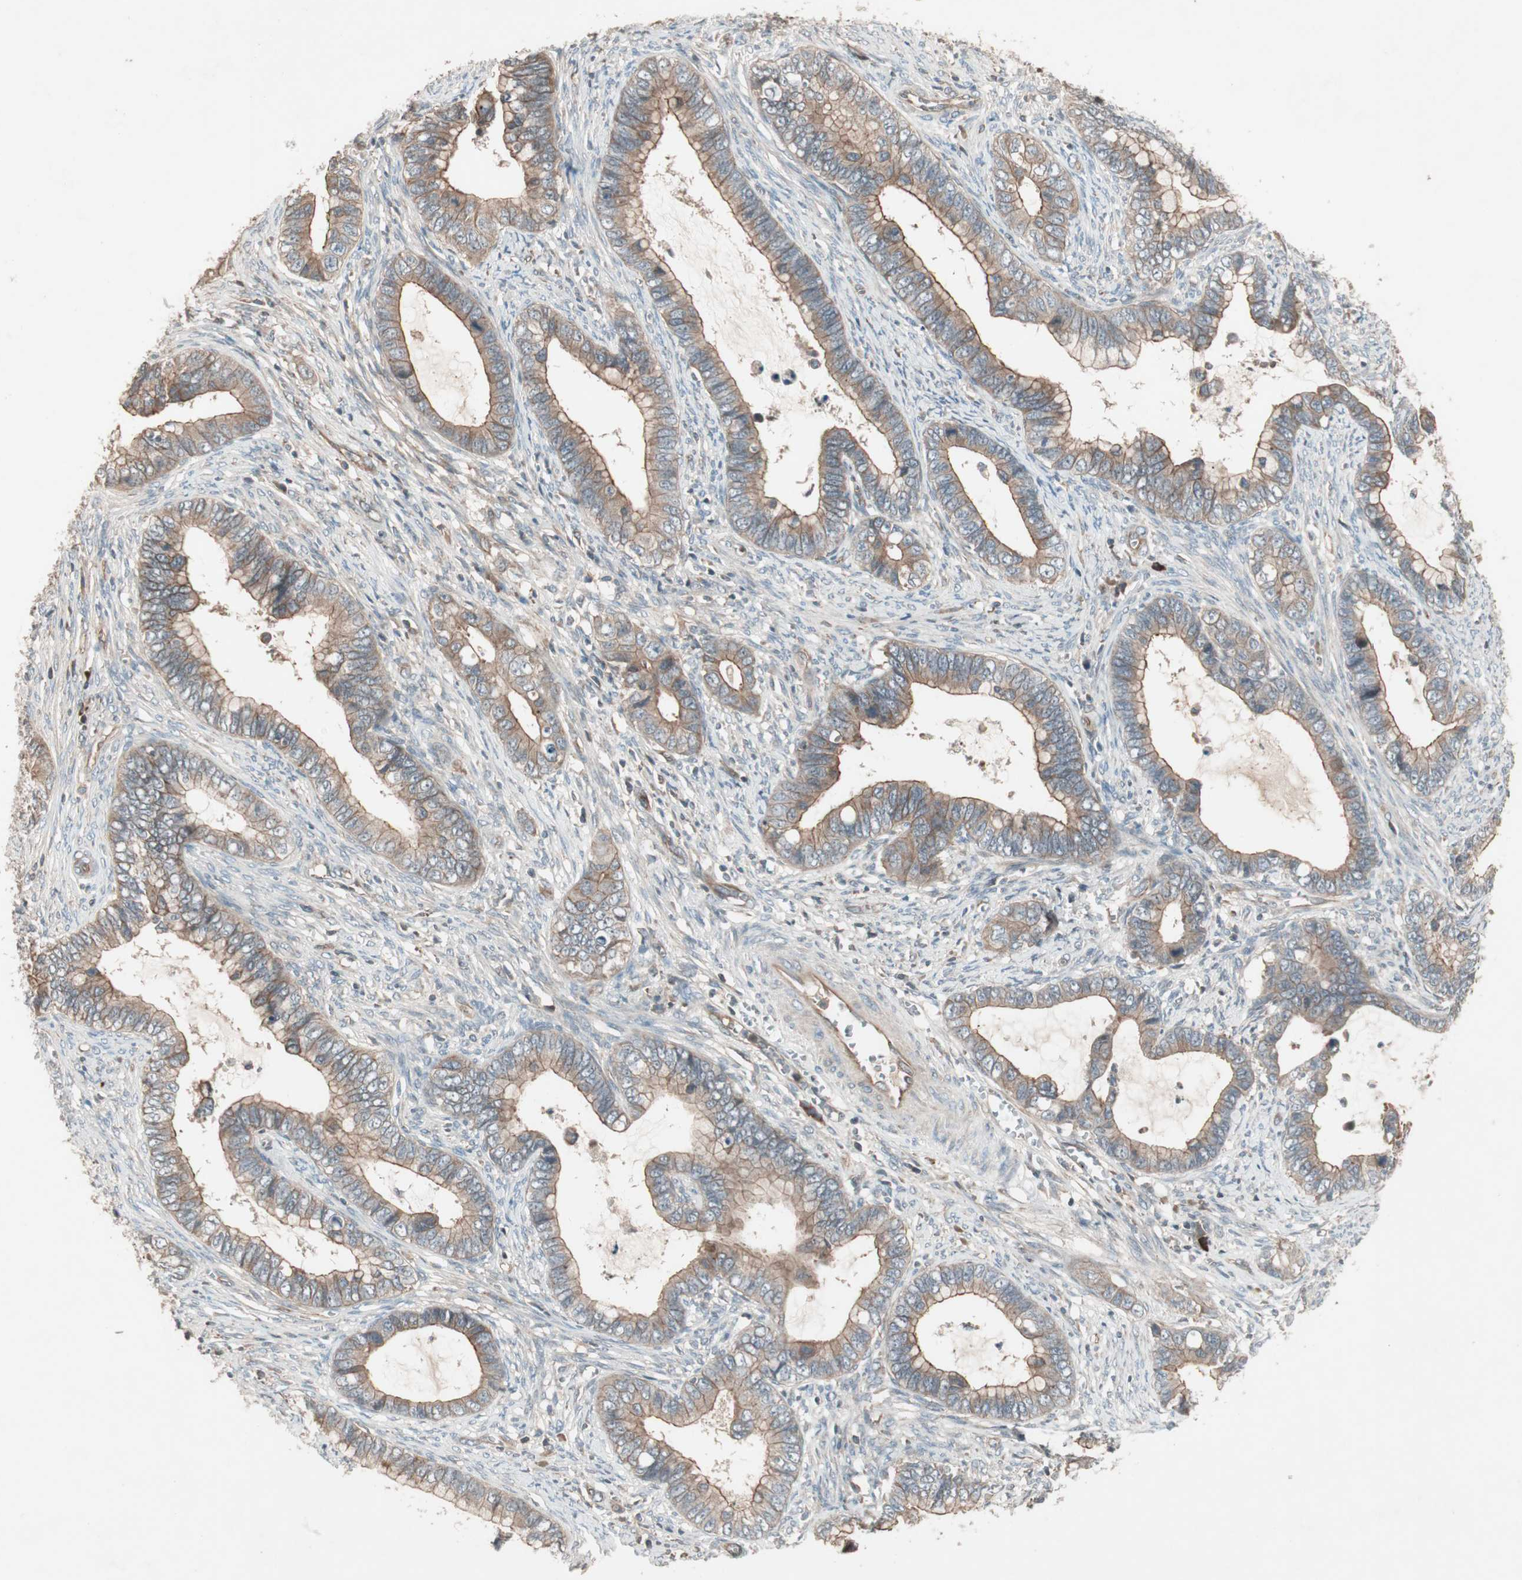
{"staining": {"intensity": "moderate", "quantity": ">75%", "location": "cytoplasmic/membranous"}, "tissue": "cervical cancer", "cell_type": "Tumor cells", "image_type": "cancer", "snomed": [{"axis": "morphology", "description": "Adenocarcinoma, NOS"}, {"axis": "topography", "description": "Cervix"}], "caption": "Human cervical cancer stained with a brown dye exhibits moderate cytoplasmic/membranous positive positivity in approximately >75% of tumor cells.", "gene": "TFPI", "patient": {"sex": "female", "age": 44}}